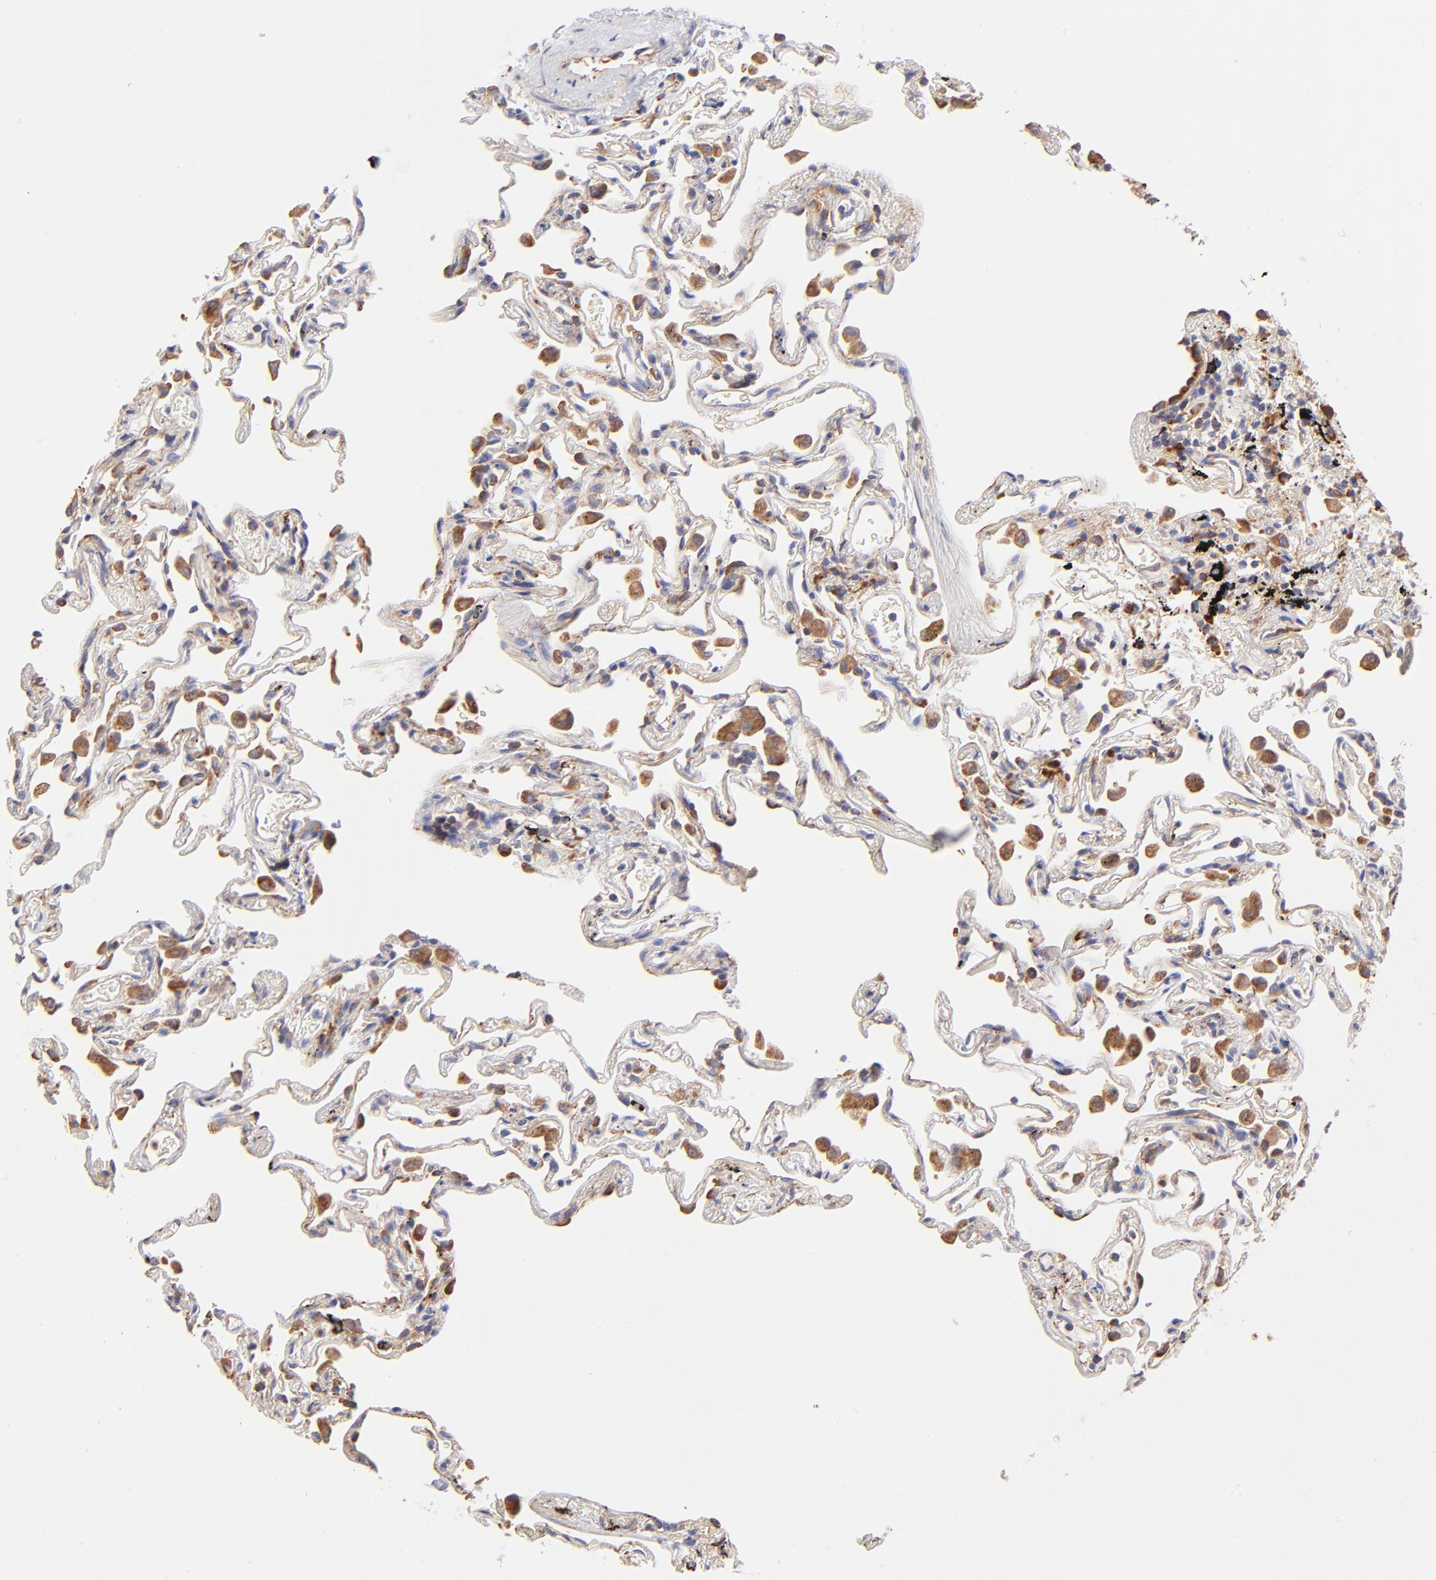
{"staining": {"intensity": "weak", "quantity": "<25%", "location": "cytoplasmic/membranous"}, "tissue": "lung", "cell_type": "Alveolar cells", "image_type": "normal", "snomed": [{"axis": "morphology", "description": "Normal tissue, NOS"}, {"axis": "morphology", "description": "Inflammation, NOS"}, {"axis": "topography", "description": "Lung"}], "caption": "A micrograph of lung stained for a protein reveals no brown staining in alveolar cells.", "gene": "RPL30", "patient": {"sex": "male", "age": 69}}